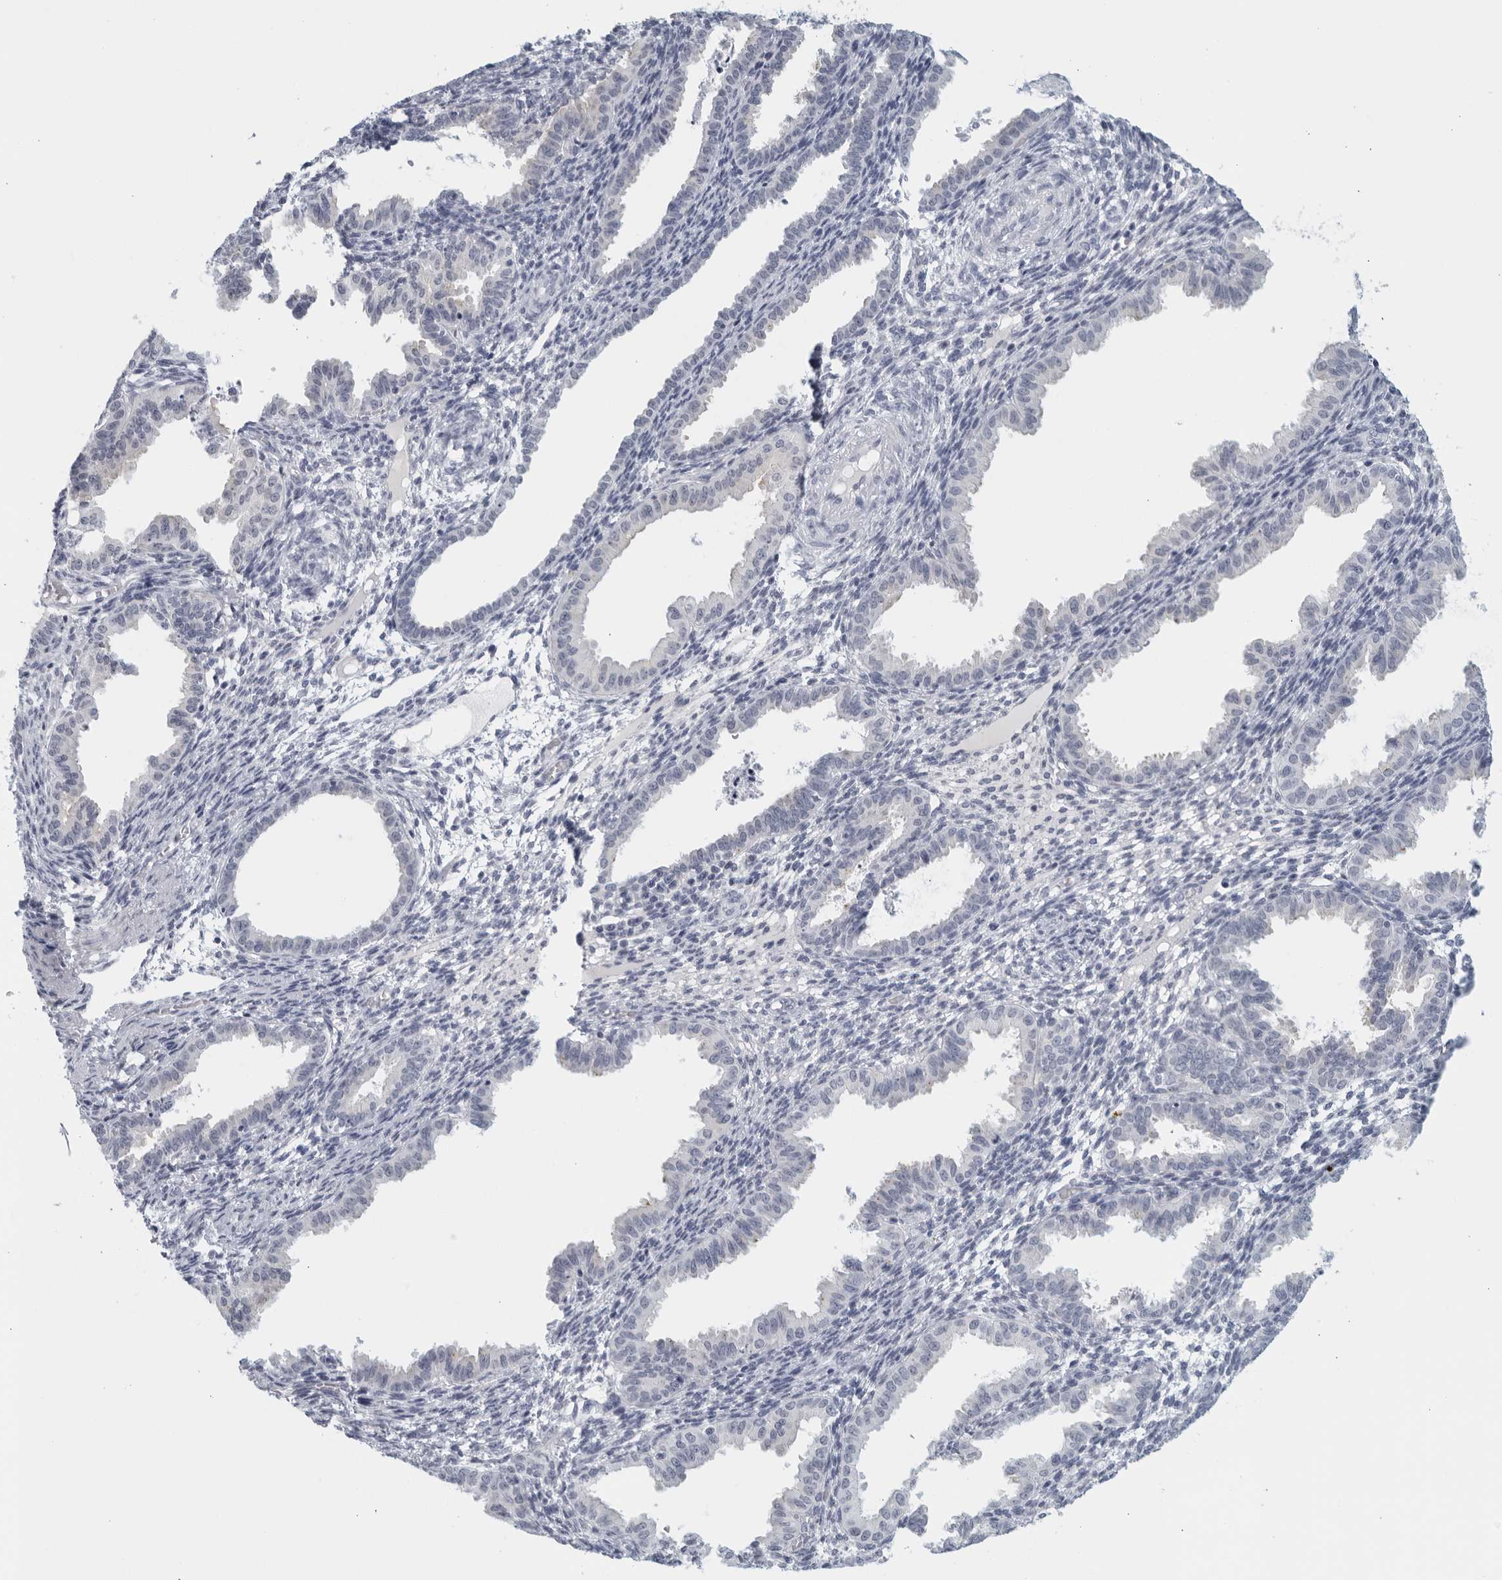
{"staining": {"intensity": "negative", "quantity": "none", "location": "none"}, "tissue": "endometrium", "cell_type": "Cells in endometrial stroma", "image_type": "normal", "snomed": [{"axis": "morphology", "description": "Normal tissue, NOS"}, {"axis": "topography", "description": "Endometrium"}], "caption": "Immunohistochemistry photomicrograph of unremarkable endometrium: endometrium stained with DAB shows no significant protein staining in cells in endometrial stroma. (Brightfield microscopy of DAB (3,3'-diaminobenzidine) IHC at high magnification).", "gene": "MATN1", "patient": {"sex": "female", "age": 33}}